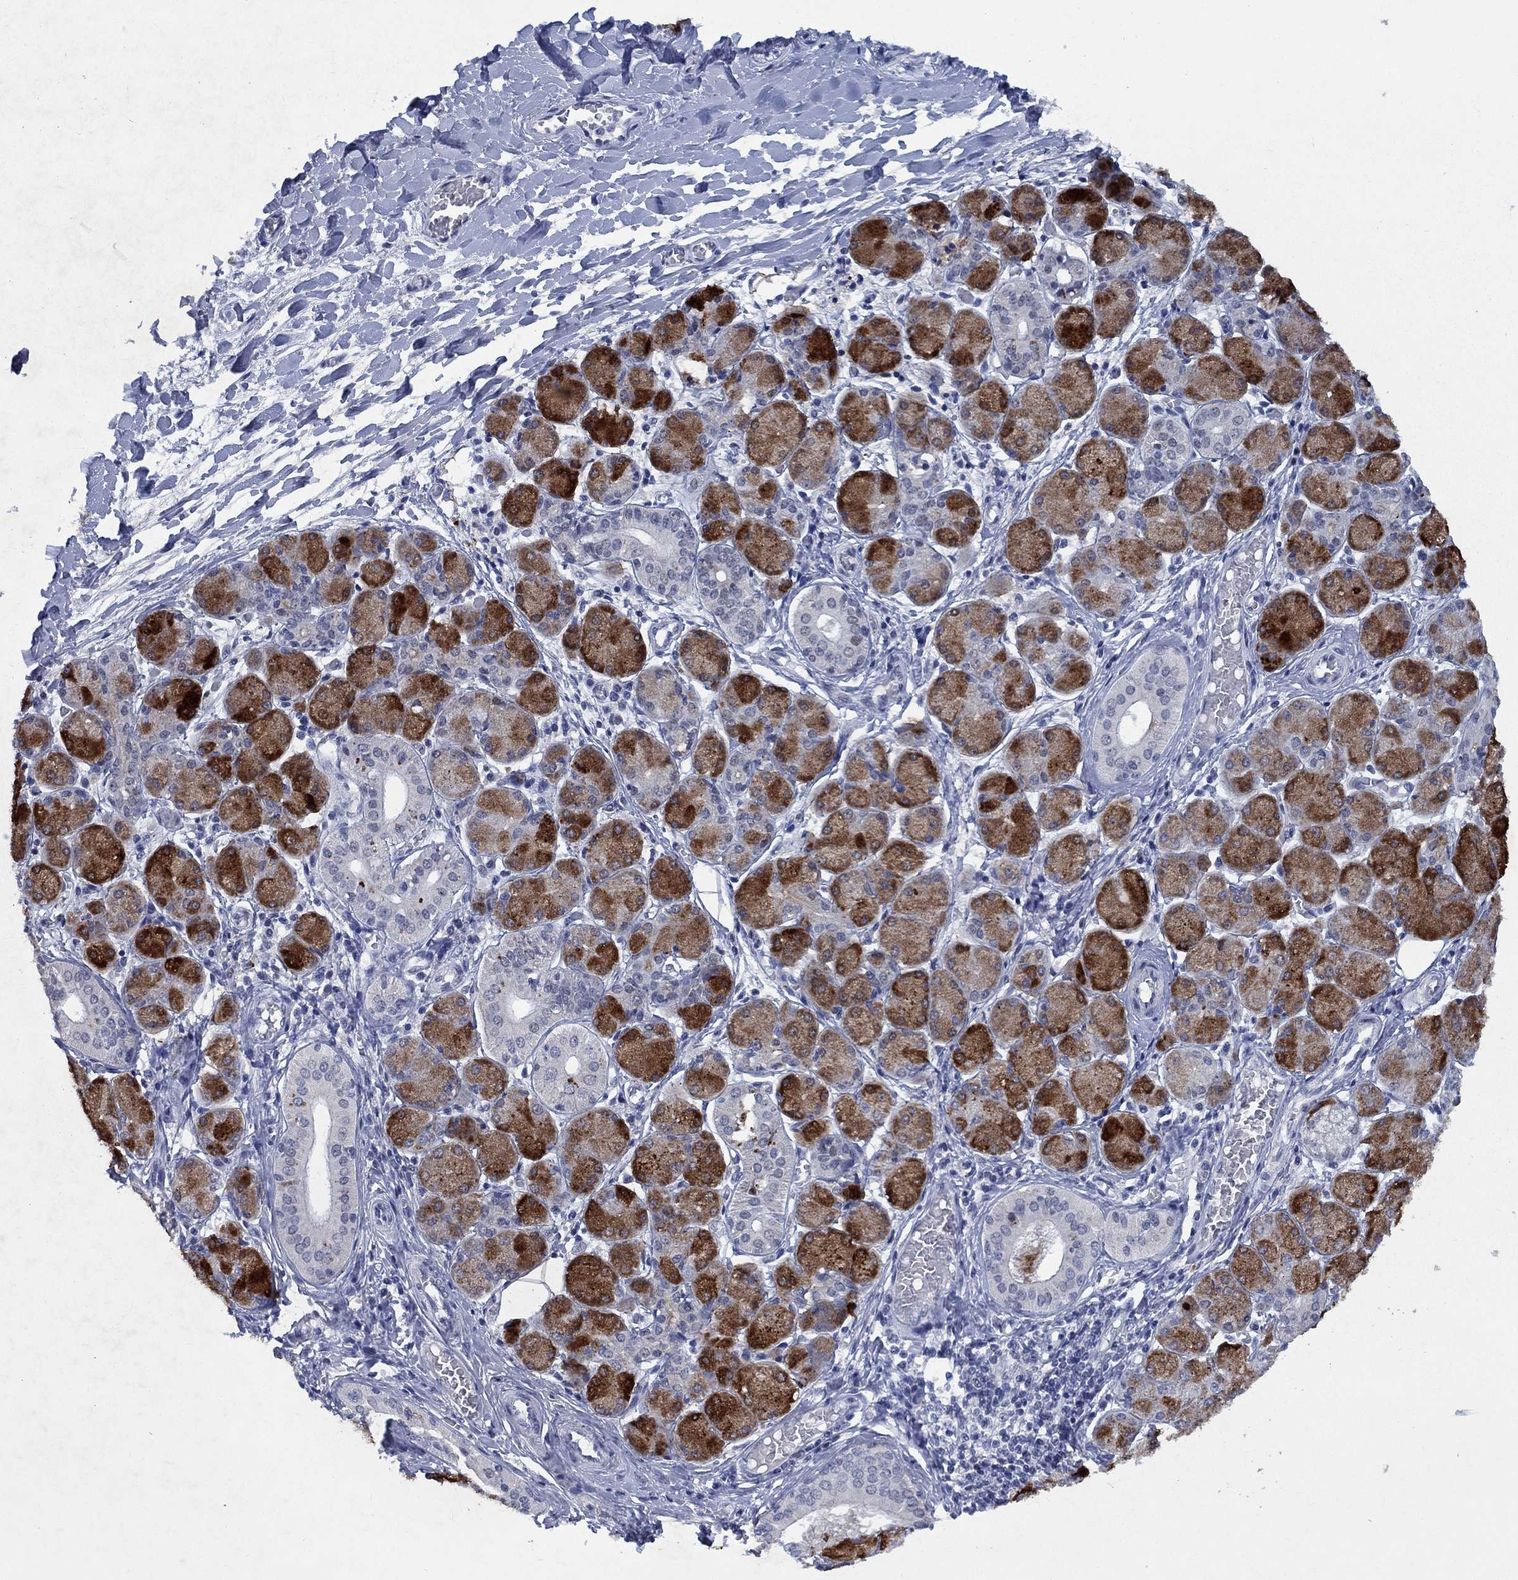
{"staining": {"intensity": "strong", "quantity": "25%-75%", "location": "cytoplasmic/membranous"}, "tissue": "salivary gland", "cell_type": "Glandular cells", "image_type": "normal", "snomed": [{"axis": "morphology", "description": "Normal tissue, NOS"}, {"axis": "topography", "description": "Salivary gland"}, {"axis": "topography", "description": "Peripheral nerve tissue"}], "caption": "Strong cytoplasmic/membranous expression for a protein is present in about 25%-75% of glandular cells of benign salivary gland using immunohistochemistry.", "gene": "HTN1", "patient": {"sex": "female", "age": 24}}